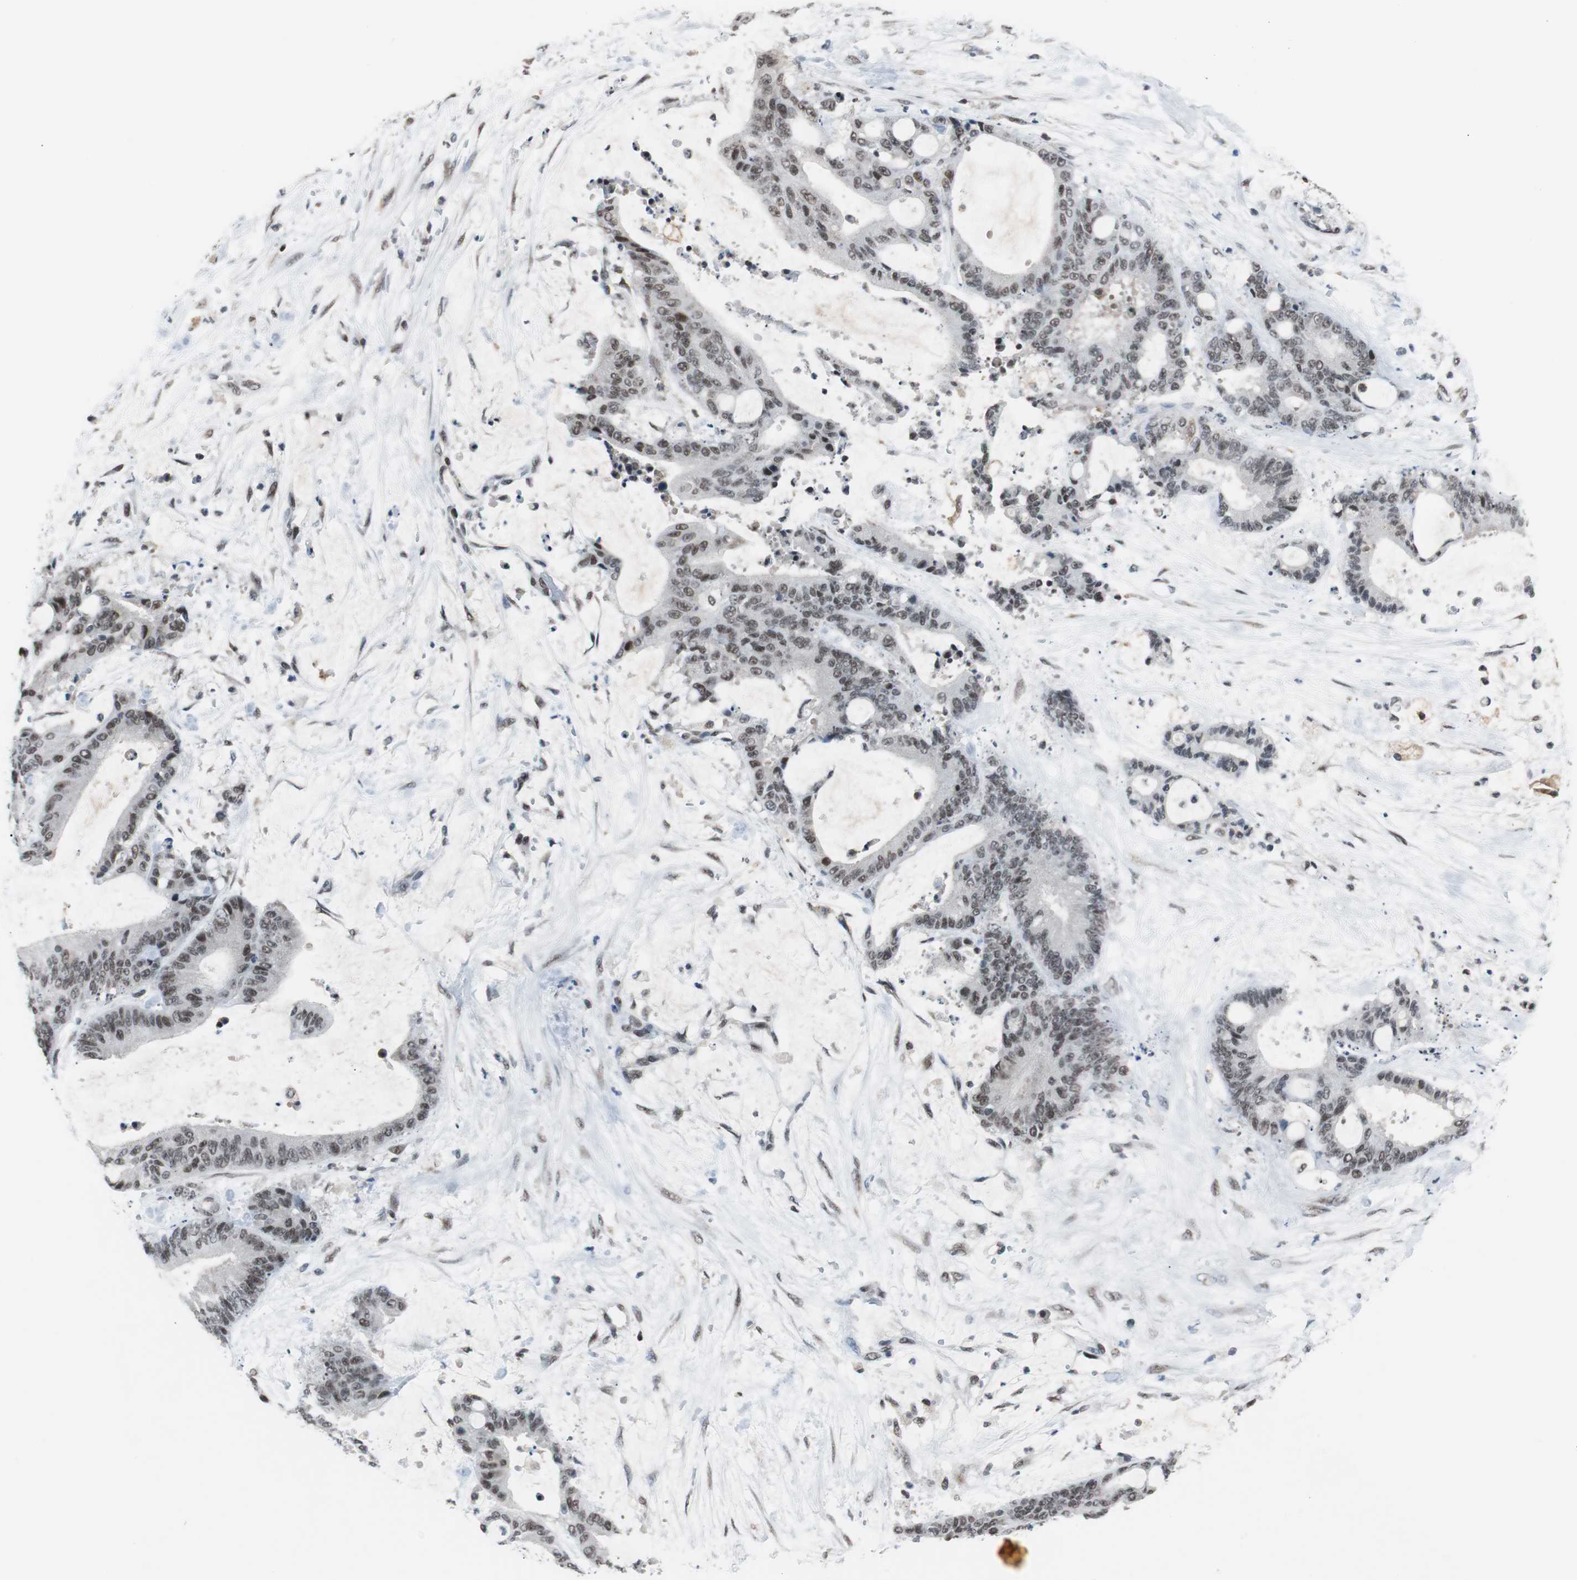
{"staining": {"intensity": "moderate", "quantity": ">75%", "location": "nuclear"}, "tissue": "liver cancer", "cell_type": "Tumor cells", "image_type": "cancer", "snomed": [{"axis": "morphology", "description": "Cholangiocarcinoma"}, {"axis": "topography", "description": "Liver"}], "caption": "A photomicrograph of liver cancer (cholangiocarcinoma) stained for a protein exhibits moderate nuclear brown staining in tumor cells.", "gene": "TAF7", "patient": {"sex": "female", "age": 73}}